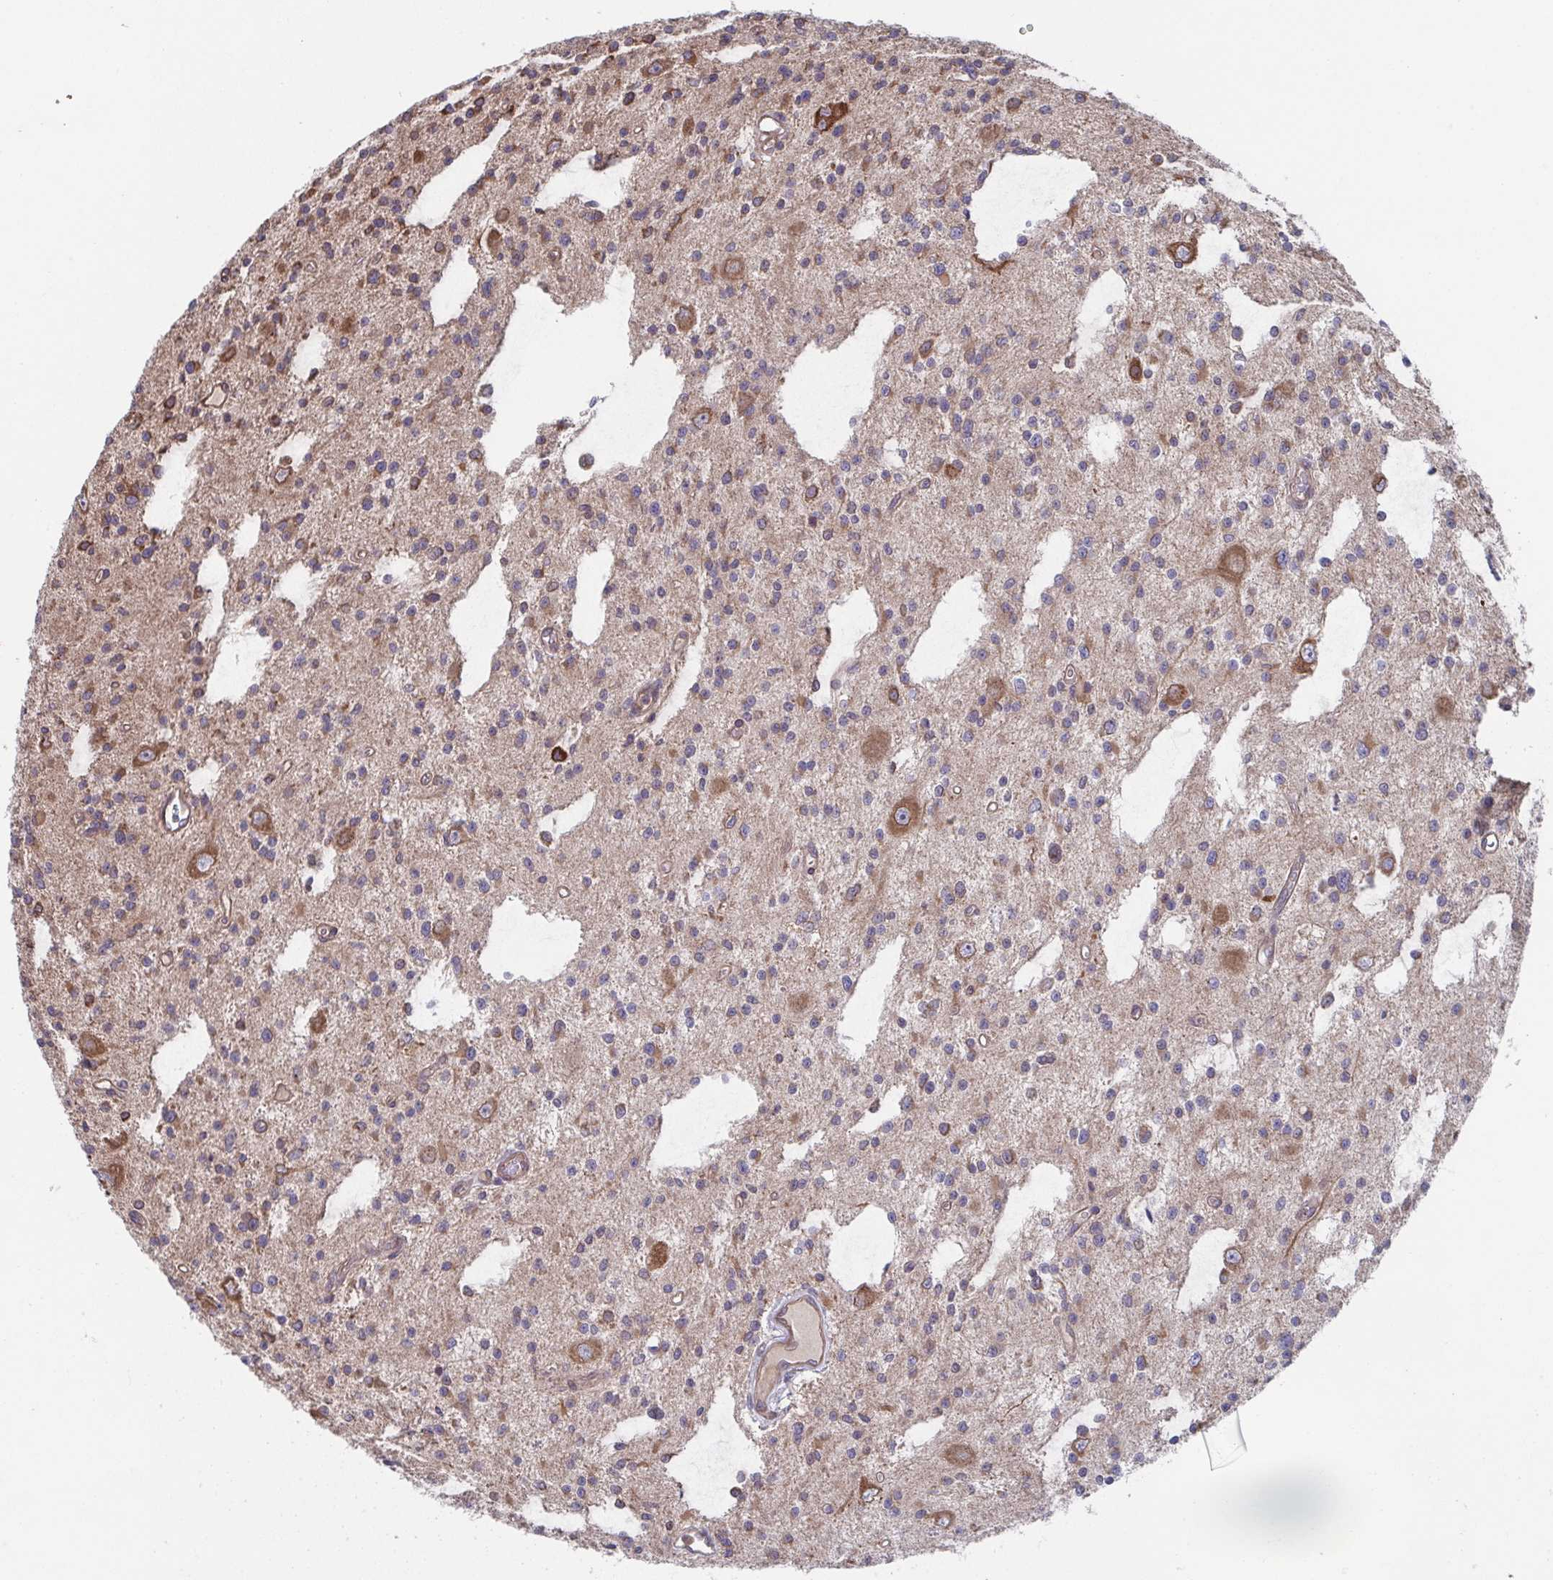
{"staining": {"intensity": "weak", "quantity": "<25%", "location": "cytoplasmic/membranous"}, "tissue": "glioma", "cell_type": "Tumor cells", "image_type": "cancer", "snomed": [{"axis": "morphology", "description": "Glioma, malignant, Low grade"}, {"axis": "topography", "description": "Brain"}], "caption": "IHC of human malignant glioma (low-grade) demonstrates no positivity in tumor cells.", "gene": "COPB1", "patient": {"sex": "male", "age": 43}}